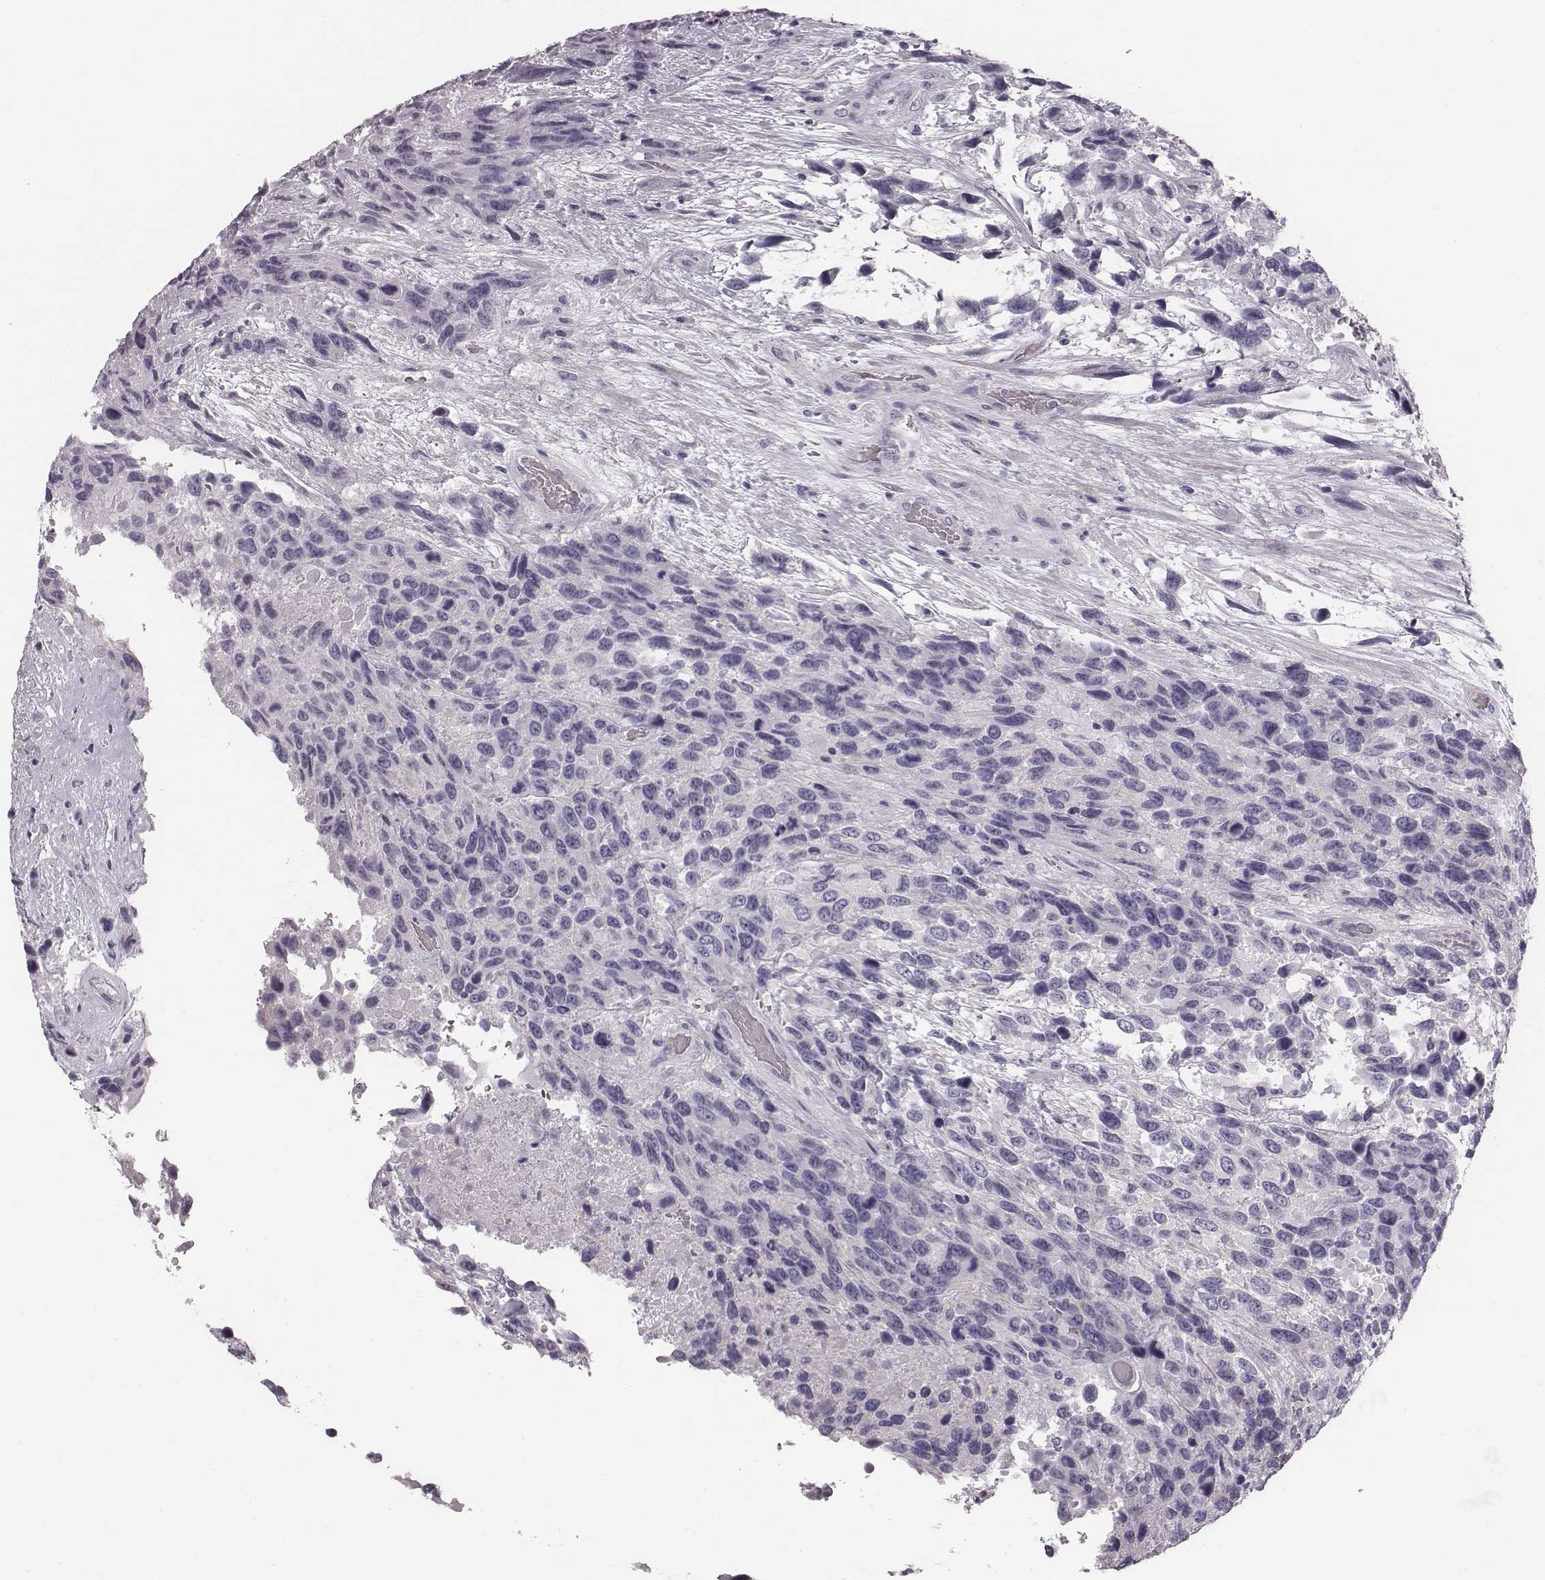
{"staining": {"intensity": "negative", "quantity": "none", "location": "none"}, "tissue": "urothelial cancer", "cell_type": "Tumor cells", "image_type": "cancer", "snomed": [{"axis": "morphology", "description": "Urothelial carcinoma, High grade"}, {"axis": "topography", "description": "Urinary bladder"}], "caption": "There is no significant expression in tumor cells of urothelial cancer.", "gene": "CRISP1", "patient": {"sex": "female", "age": 70}}